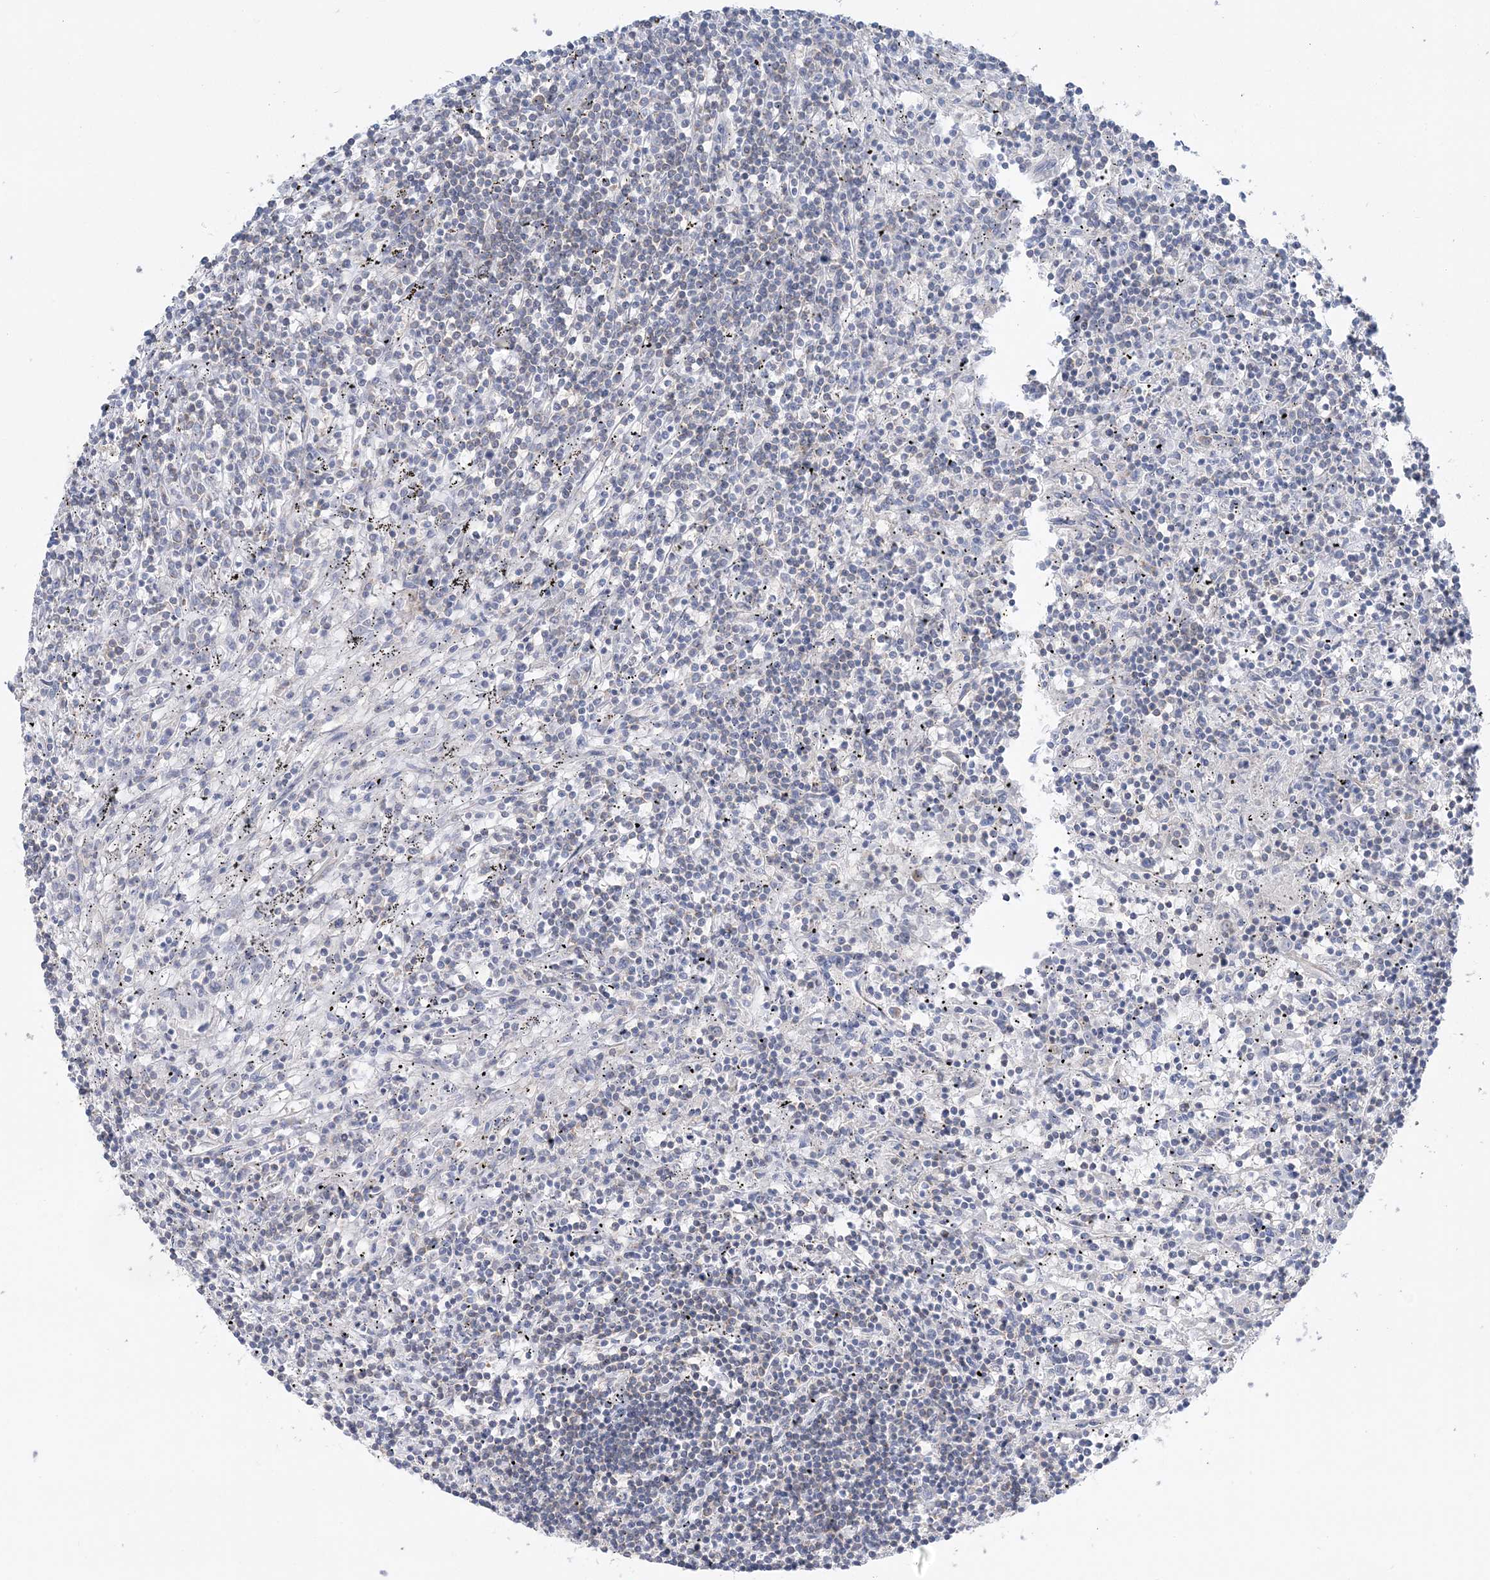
{"staining": {"intensity": "weak", "quantity": "<25%", "location": "cytoplasmic/membranous"}, "tissue": "lymphoma", "cell_type": "Tumor cells", "image_type": "cancer", "snomed": [{"axis": "morphology", "description": "Malignant lymphoma, non-Hodgkin's type, Low grade"}, {"axis": "topography", "description": "Spleen"}], "caption": "This photomicrograph is of lymphoma stained with IHC to label a protein in brown with the nuclei are counter-stained blue. There is no expression in tumor cells.", "gene": "FAM114A2", "patient": {"sex": "male", "age": 76}}